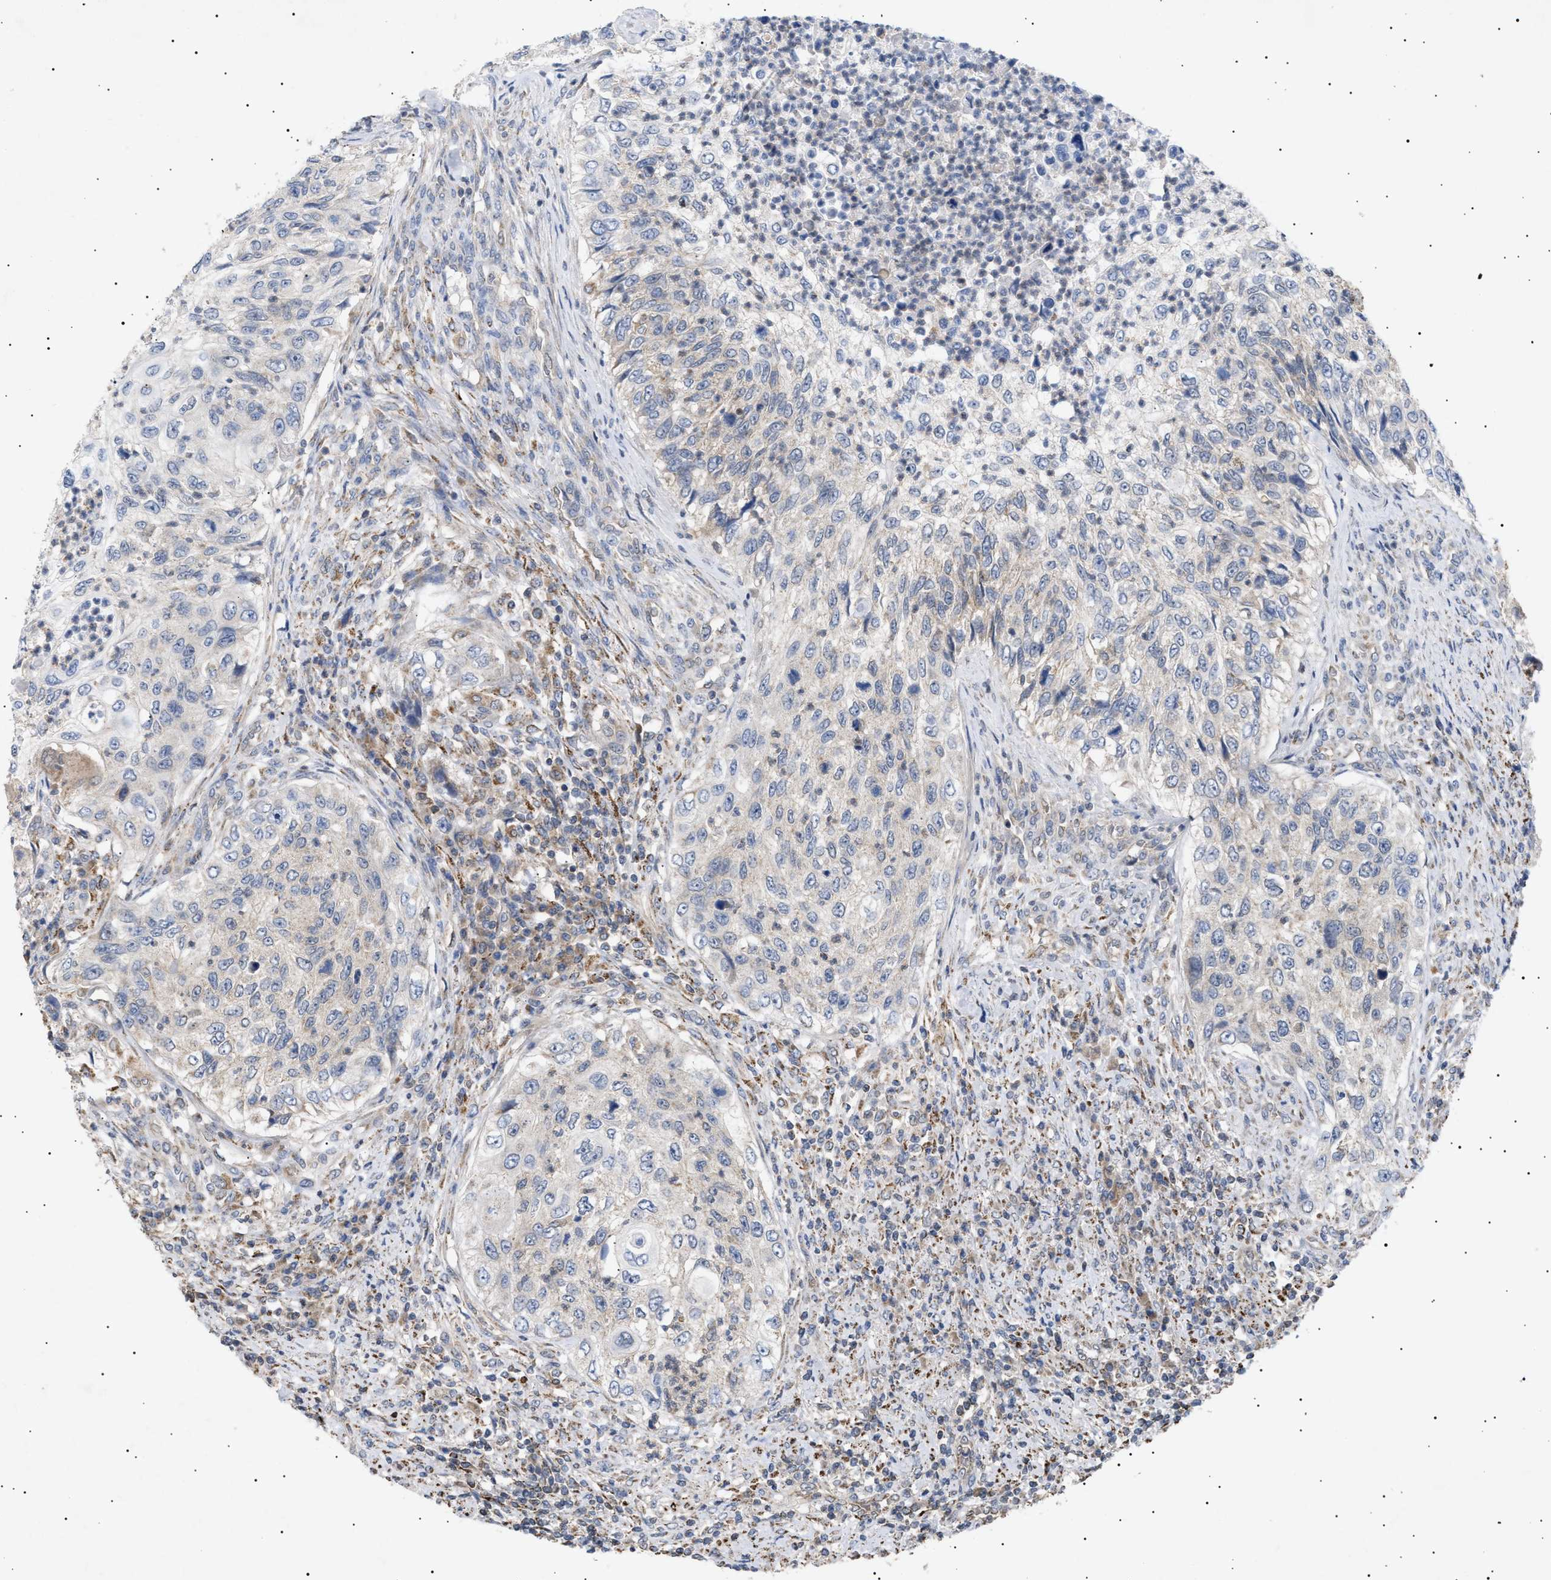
{"staining": {"intensity": "weak", "quantity": "<25%", "location": "cytoplasmic/membranous"}, "tissue": "urothelial cancer", "cell_type": "Tumor cells", "image_type": "cancer", "snomed": [{"axis": "morphology", "description": "Urothelial carcinoma, High grade"}, {"axis": "topography", "description": "Urinary bladder"}], "caption": "Immunohistochemical staining of urothelial cancer exhibits no significant expression in tumor cells.", "gene": "SIRT5", "patient": {"sex": "female", "age": 60}}